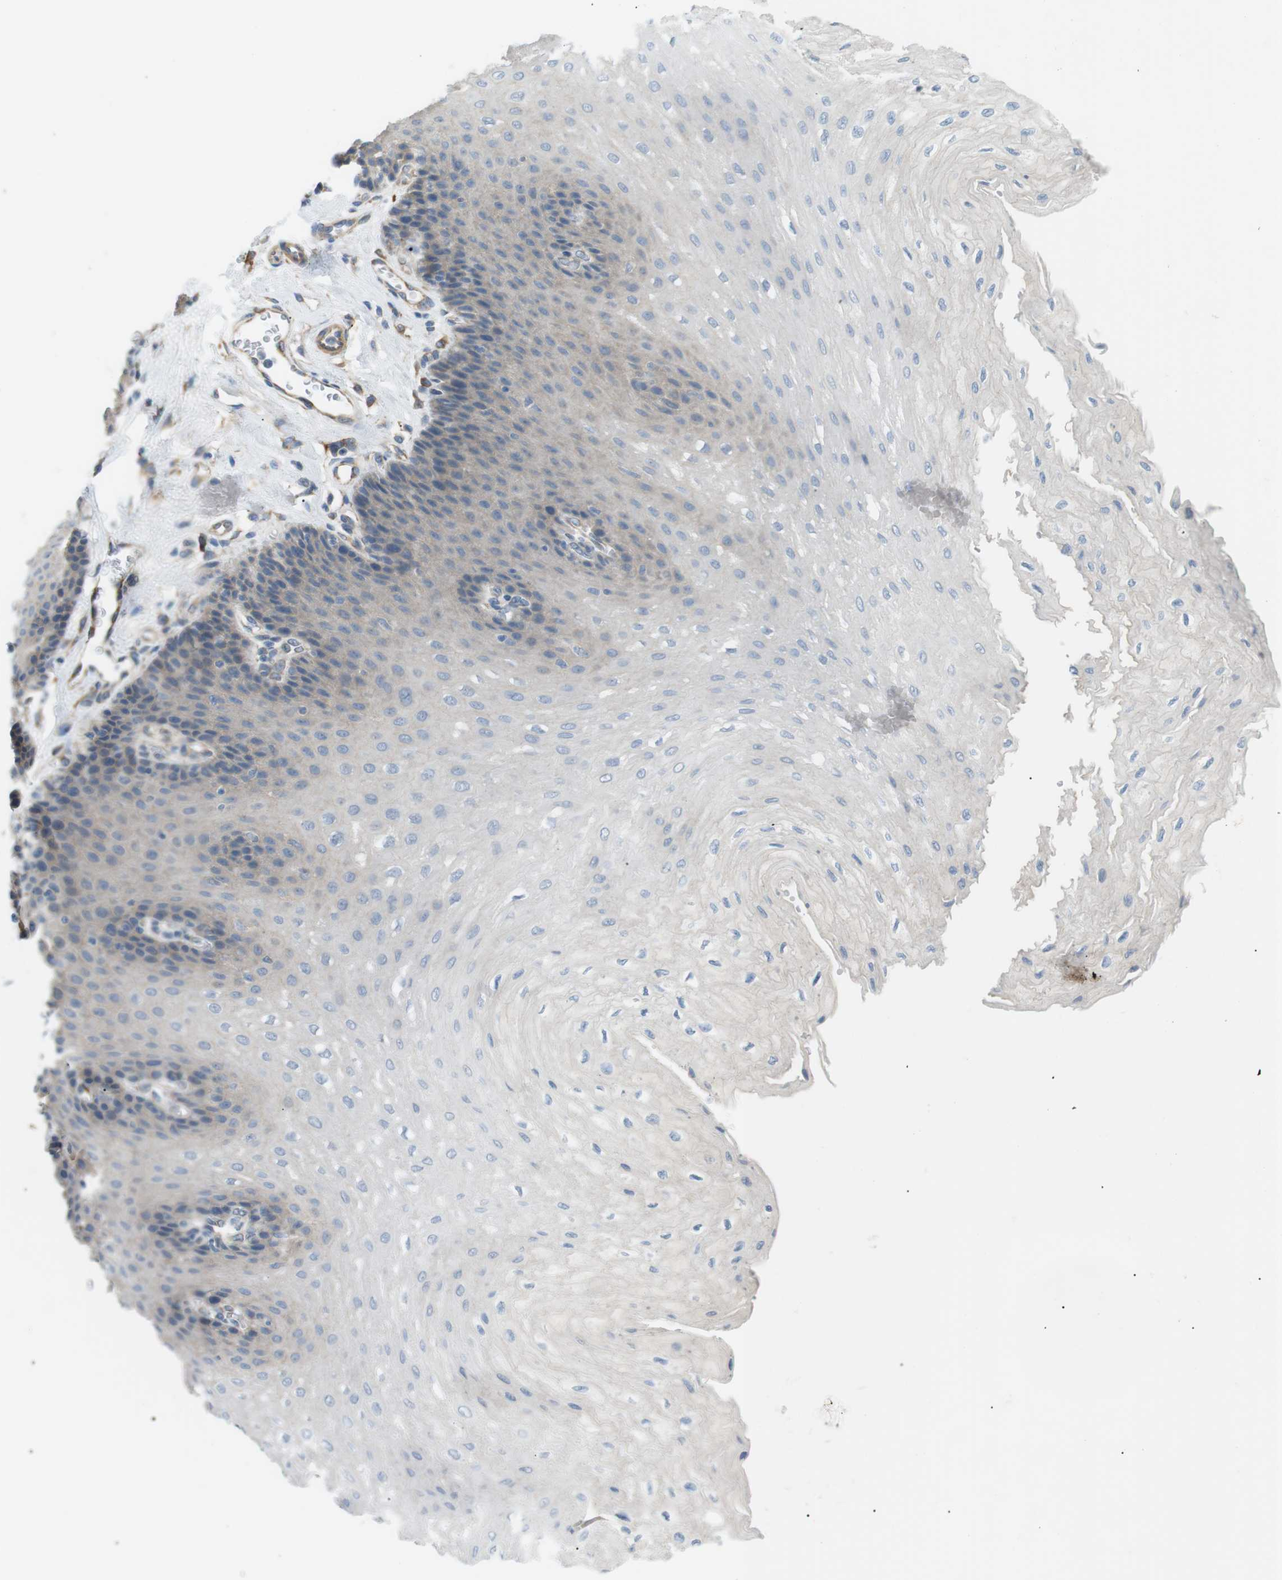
{"staining": {"intensity": "negative", "quantity": "none", "location": "none"}, "tissue": "esophagus", "cell_type": "Squamous epithelial cells", "image_type": "normal", "snomed": [{"axis": "morphology", "description": "Normal tissue, NOS"}, {"axis": "topography", "description": "Esophagus"}], "caption": "Immunohistochemistry (IHC) micrograph of unremarkable esophagus stained for a protein (brown), which shows no staining in squamous epithelial cells.", "gene": "MTARC2", "patient": {"sex": "female", "age": 72}}